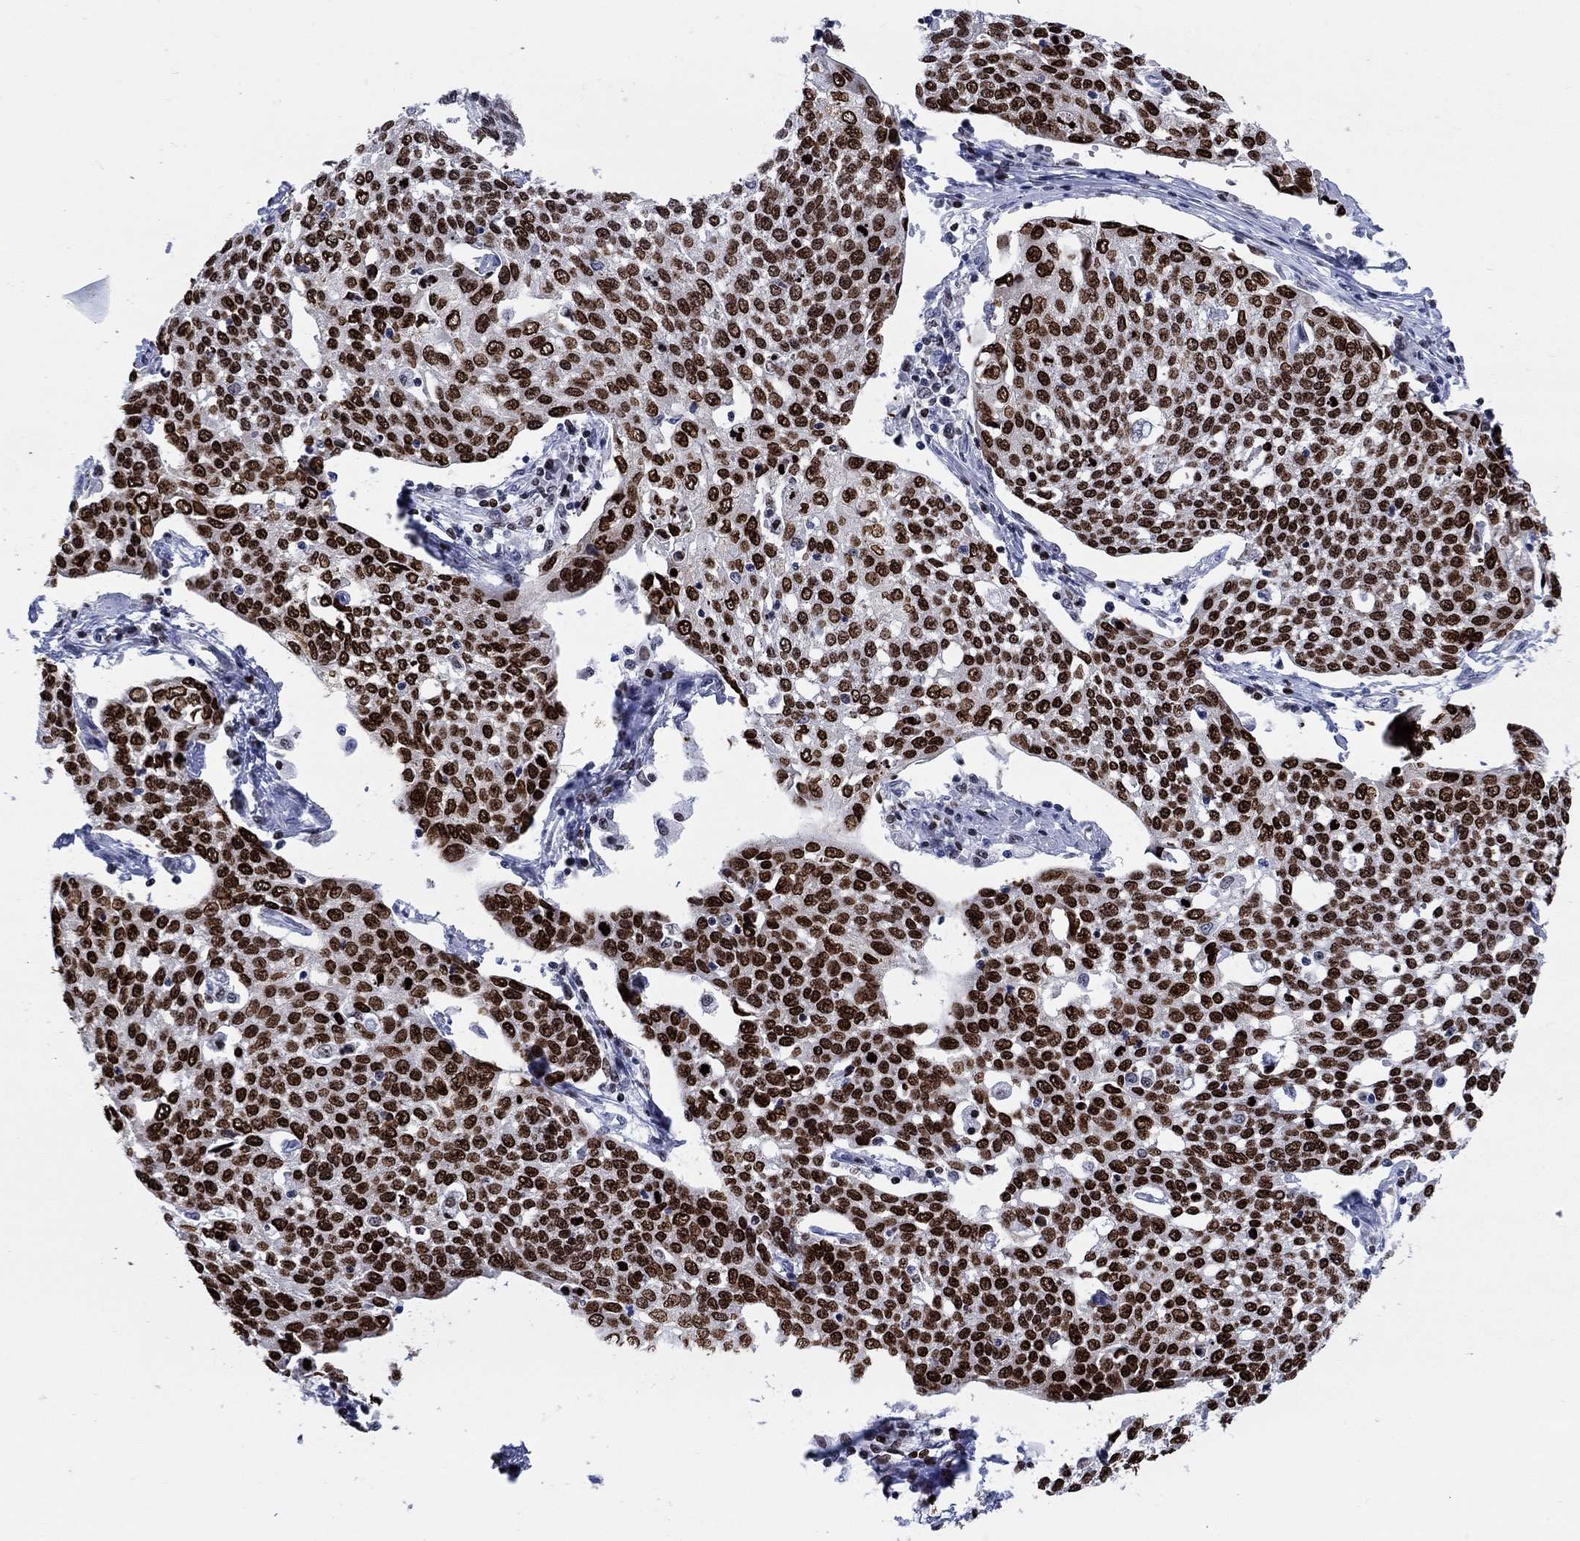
{"staining": {"intensity": "strong", "quantity": ">75%", "location": "nuclear"}, "tissue": "cervical cancer", "cell_type": "Tumor cells", "image_type": "cancer", "snomed": [{"axis": "morphology", "description": "Squamous cell carcinoma, NOS"}, {"axis": "topography", "description": "Cervix"}], "caption": "Protein positivity by IHC reveals strong nuclear staining in approximately >75% of tumor cells in squamous cell carcinoma (cervical).", "gene": "HMGA1", "patient": {"sex": "female", "age": 34}}